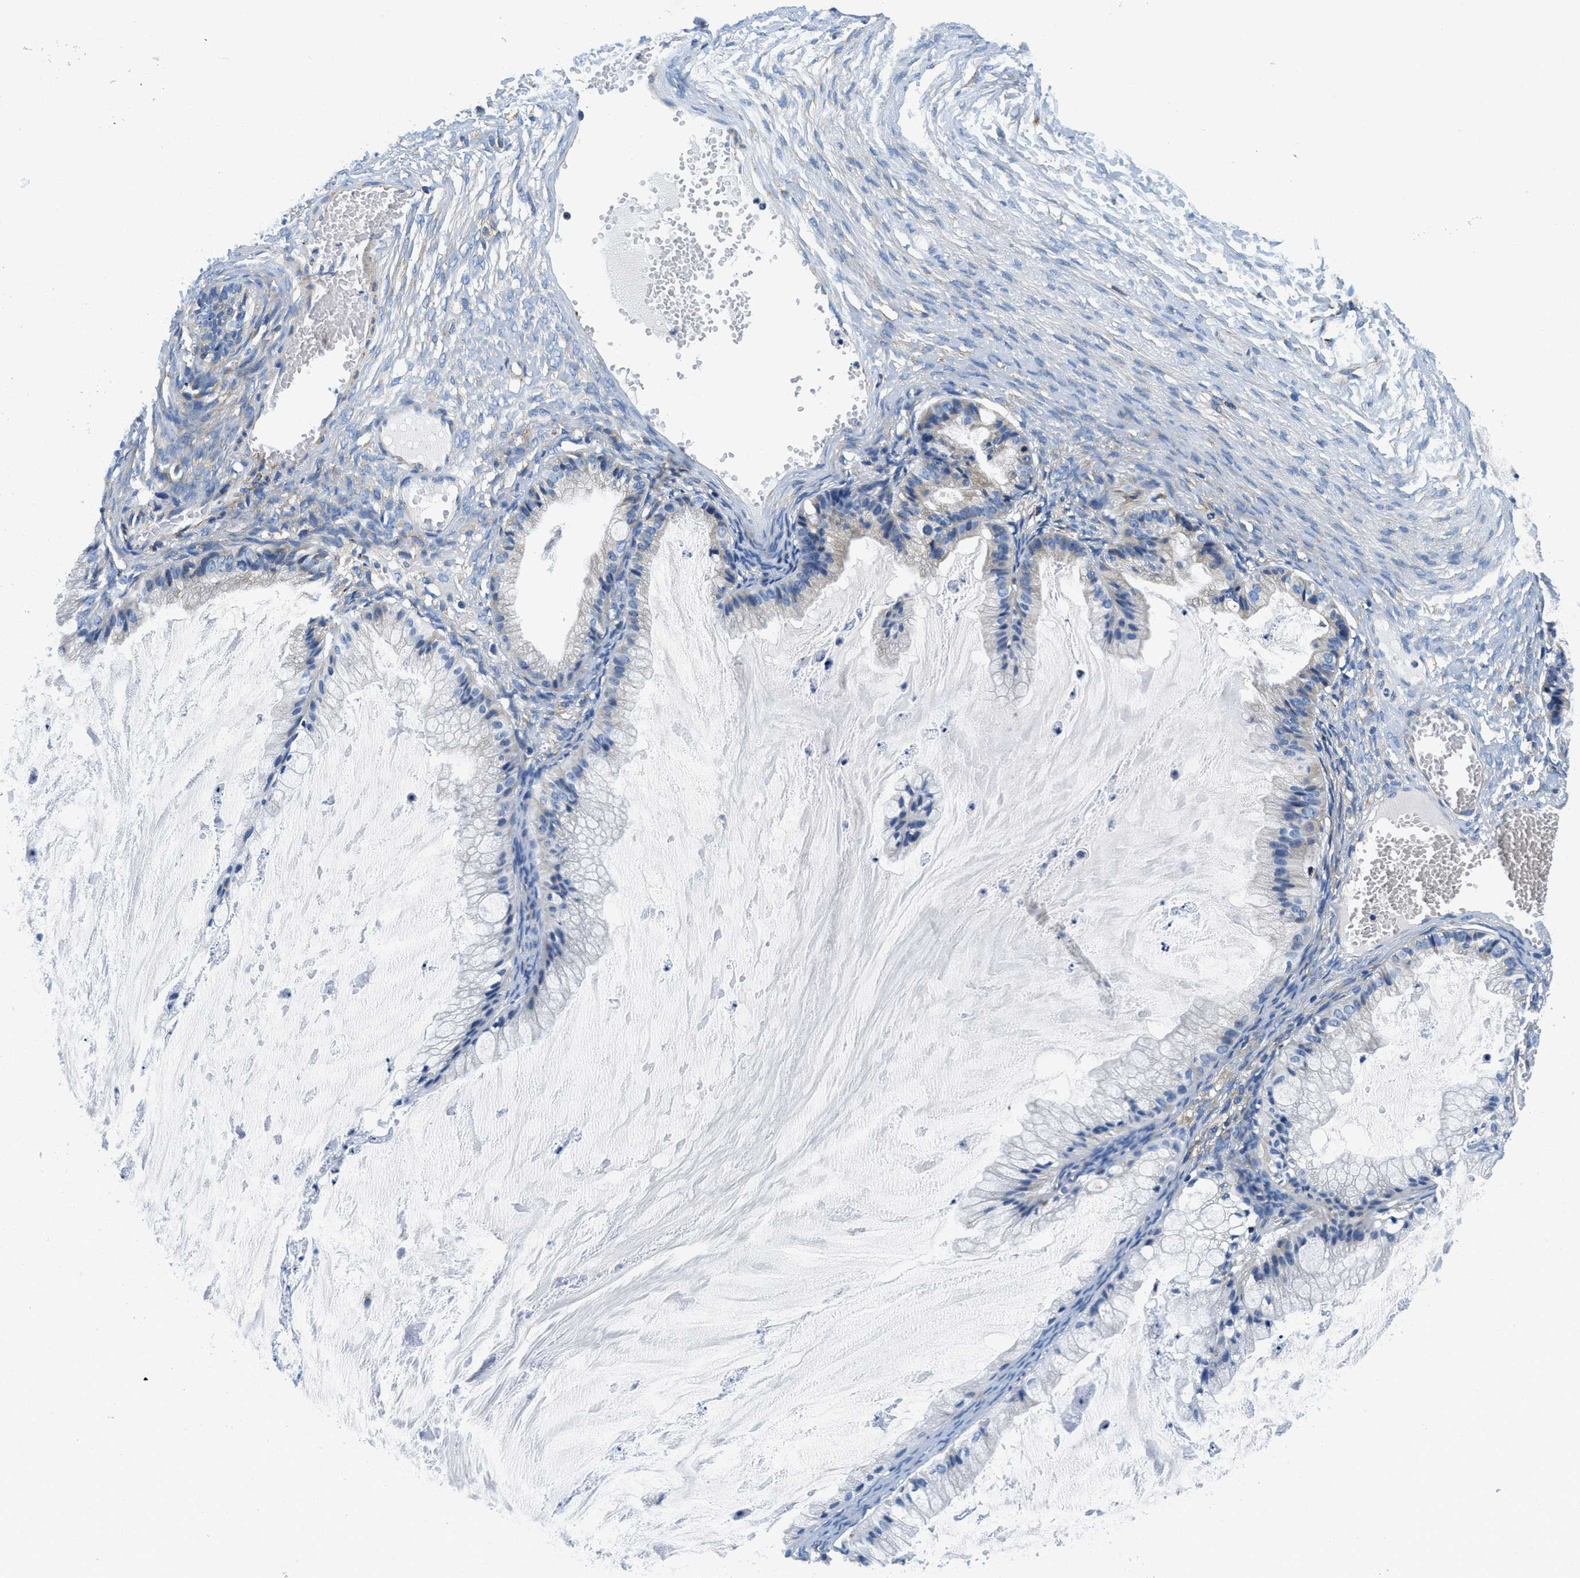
{"staining": {"intensity": "negative", "quantity": "none", "location": "none"}, "tissue": "ovarian cancer", "cell_type": "Tumor cells", "image_type": "cancer", "snomed": [{"axis": "morphology", "description": "Cystadenocarcinoma, mucinous, NOS"}, {"axis": "topography", "description": "Ovary"}], "caption": "DAB immunohistochemical staining of human mucinous cystadenocarcinoma (ovarian) demonstrates no significant positivity in tumor cells. (Brightfield microscopy of DAB immunohistochemistry at high magnification).", "gene": "SAMD4B", "patient": {"sex": "female", "age": 57}}